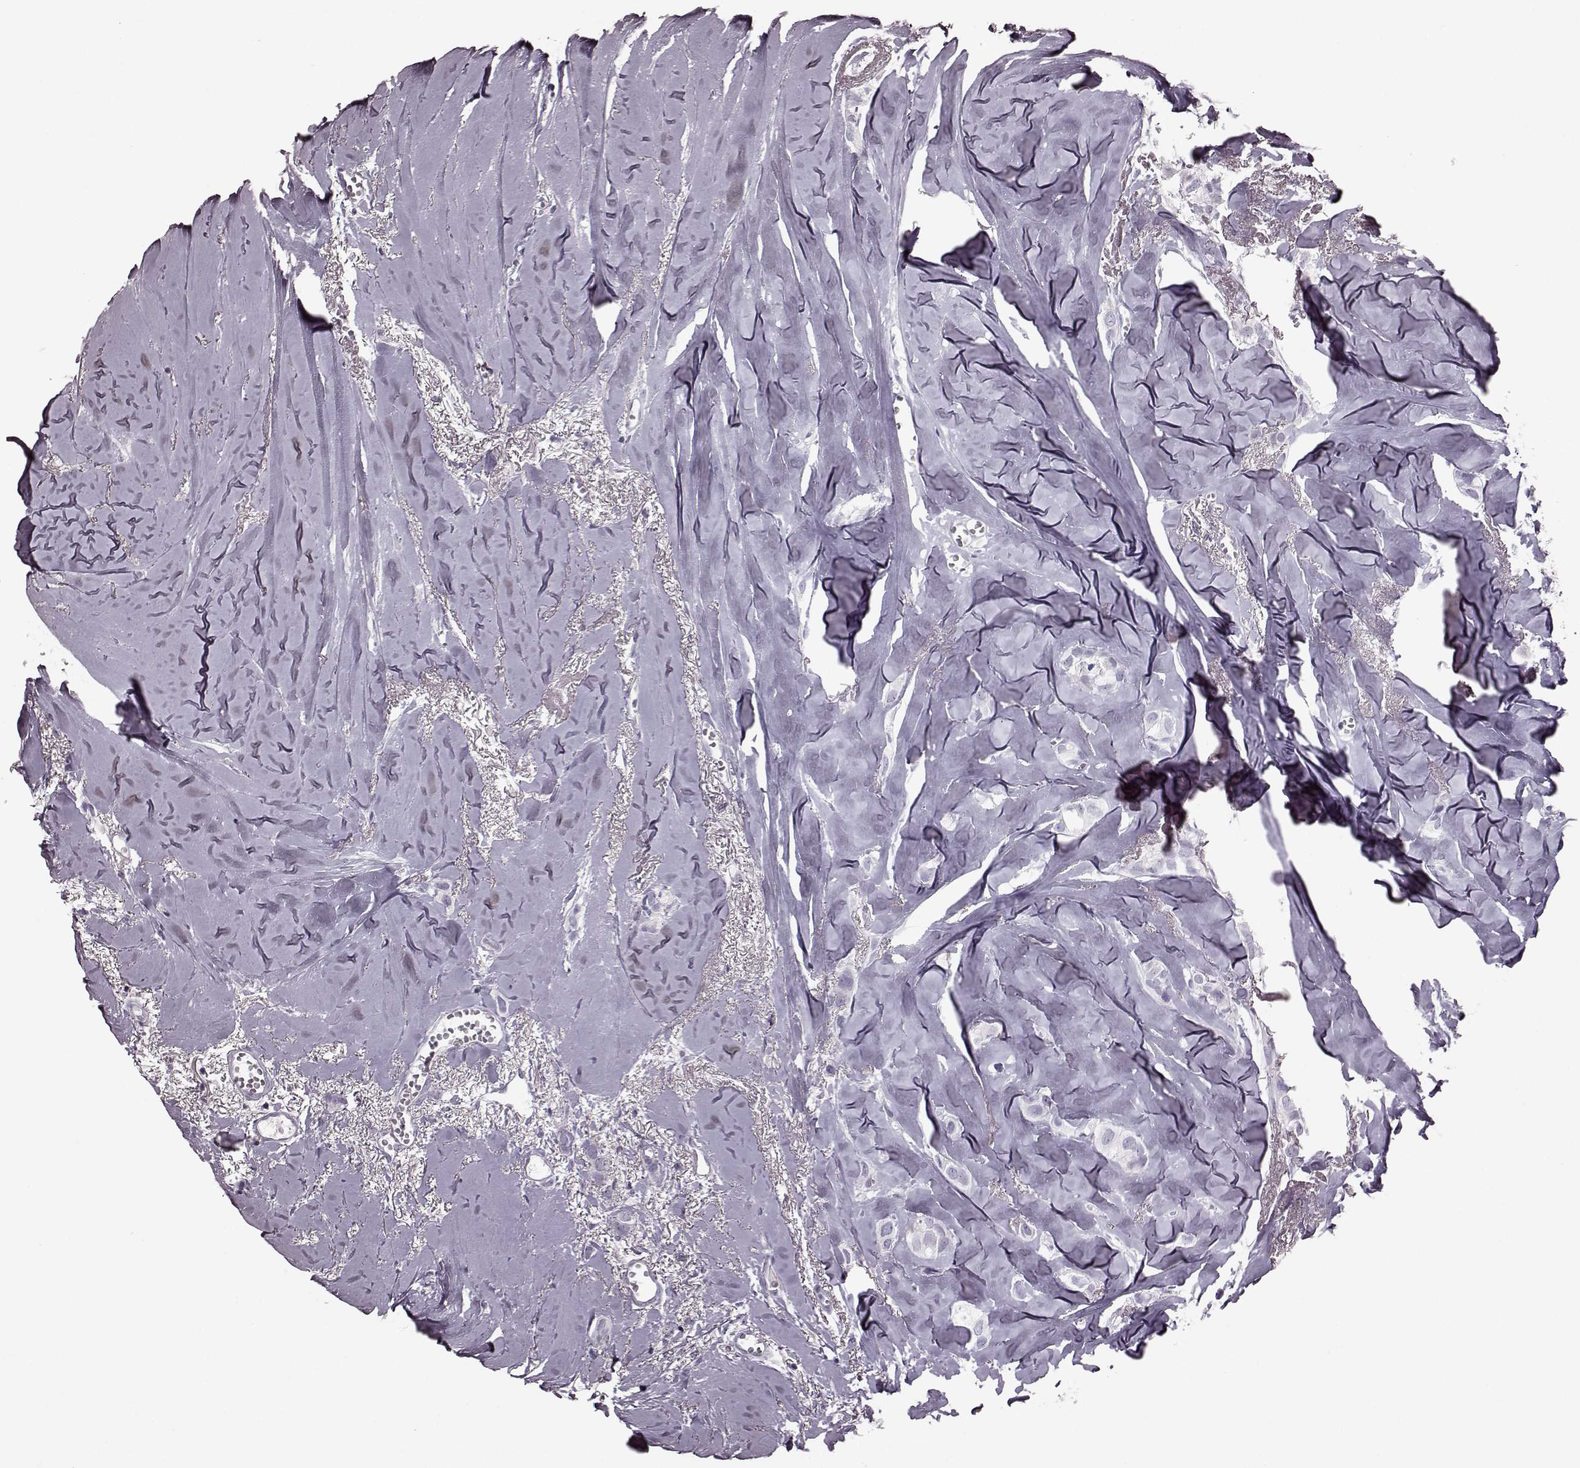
{"staining": {"intensity": "negative", "quantity": "none", "location": "none"}, "tissue": "breast cancer", "cell_type": "Tumor cells", "image_type": "cancer", "snomed": [{"axis": "morphology", "description": "Duct carcinoma"}, {"axis": "topography", "description": "Breast"}], "caption": "There is no significant positivity in tumor cells of intraductal carcinoma (breast). (Brightfield microscopy of DAB (3,3'-diaminobenzidine) IHC at high magnification).", "gene": "TRPM1", "patient": {"sex": "female", "age": 85}}